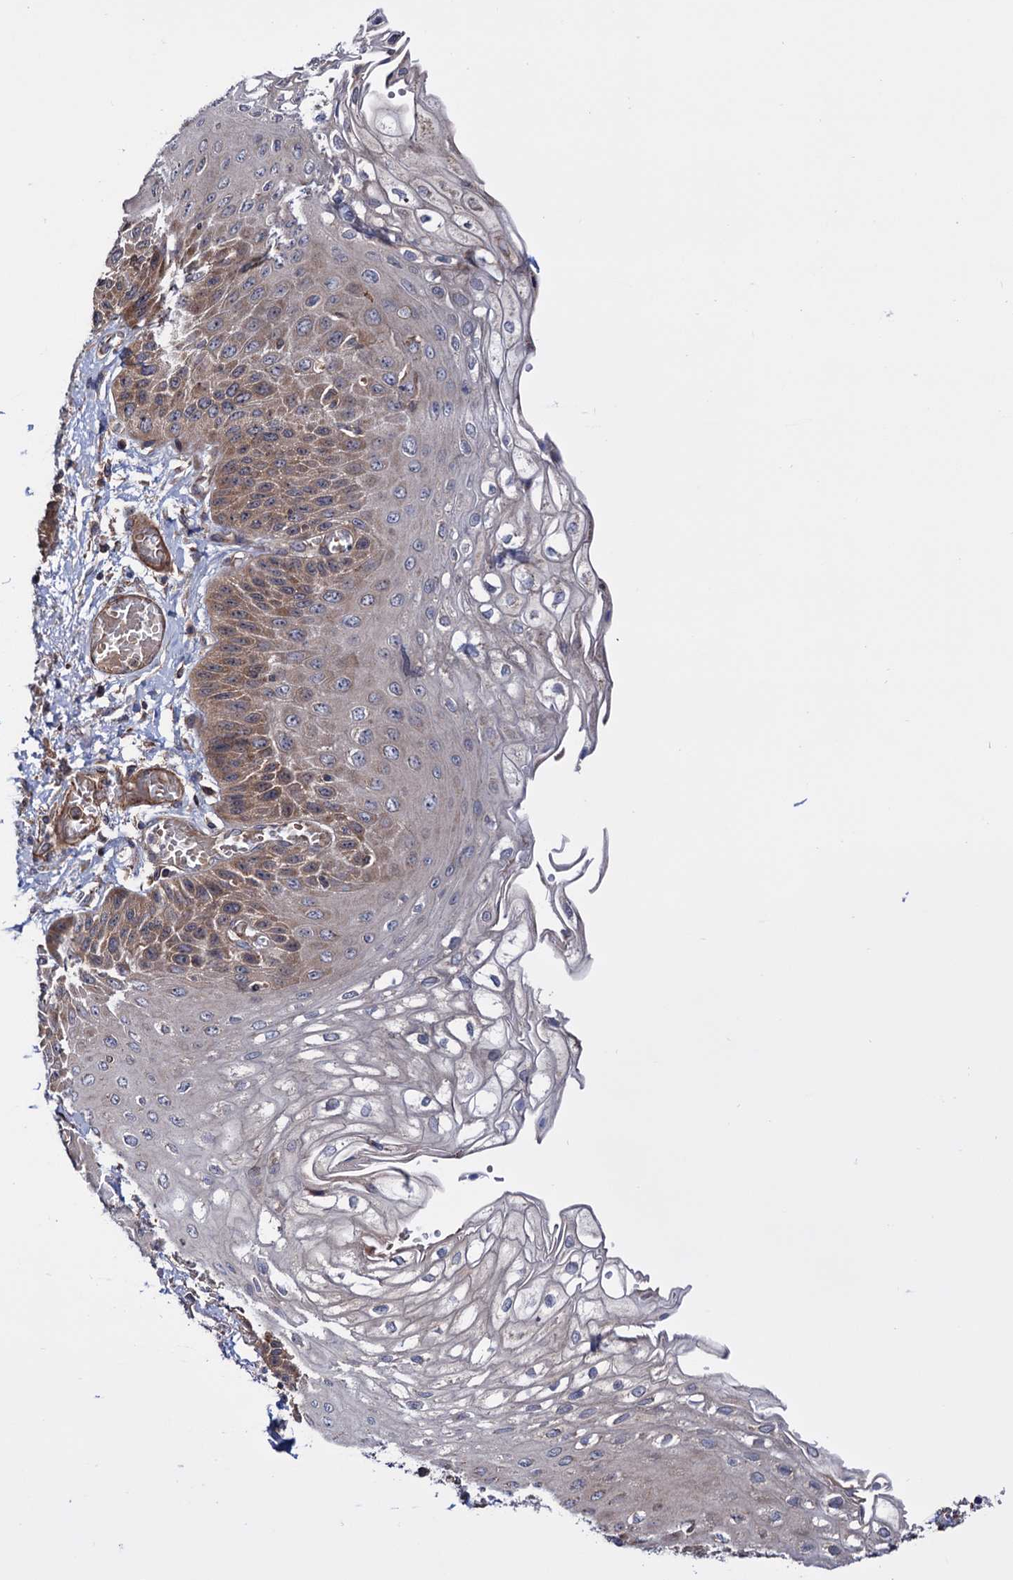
{"staining": {"intensity": "moderate", "quantity": "25%-75%", "location": "cytoplasmic/membranous"}, "tissue": "esophagus", "cell_type": "Squamous epithelial cells", "image_type": "normal", "snomed": [{"axis": "morphology", "description": "Normal tissue, NOS"}, {"axis": "topography", "description": "Esophagus"}], "caption": "Immunohistochemical staining of benign esophagus displays medium levels of moderate cytoplasmic/membranous staining in about 25%-75% of squamous epithelial cells.", "gene": "FERMT2", "patient": {"sex": "male", "age": 81}}